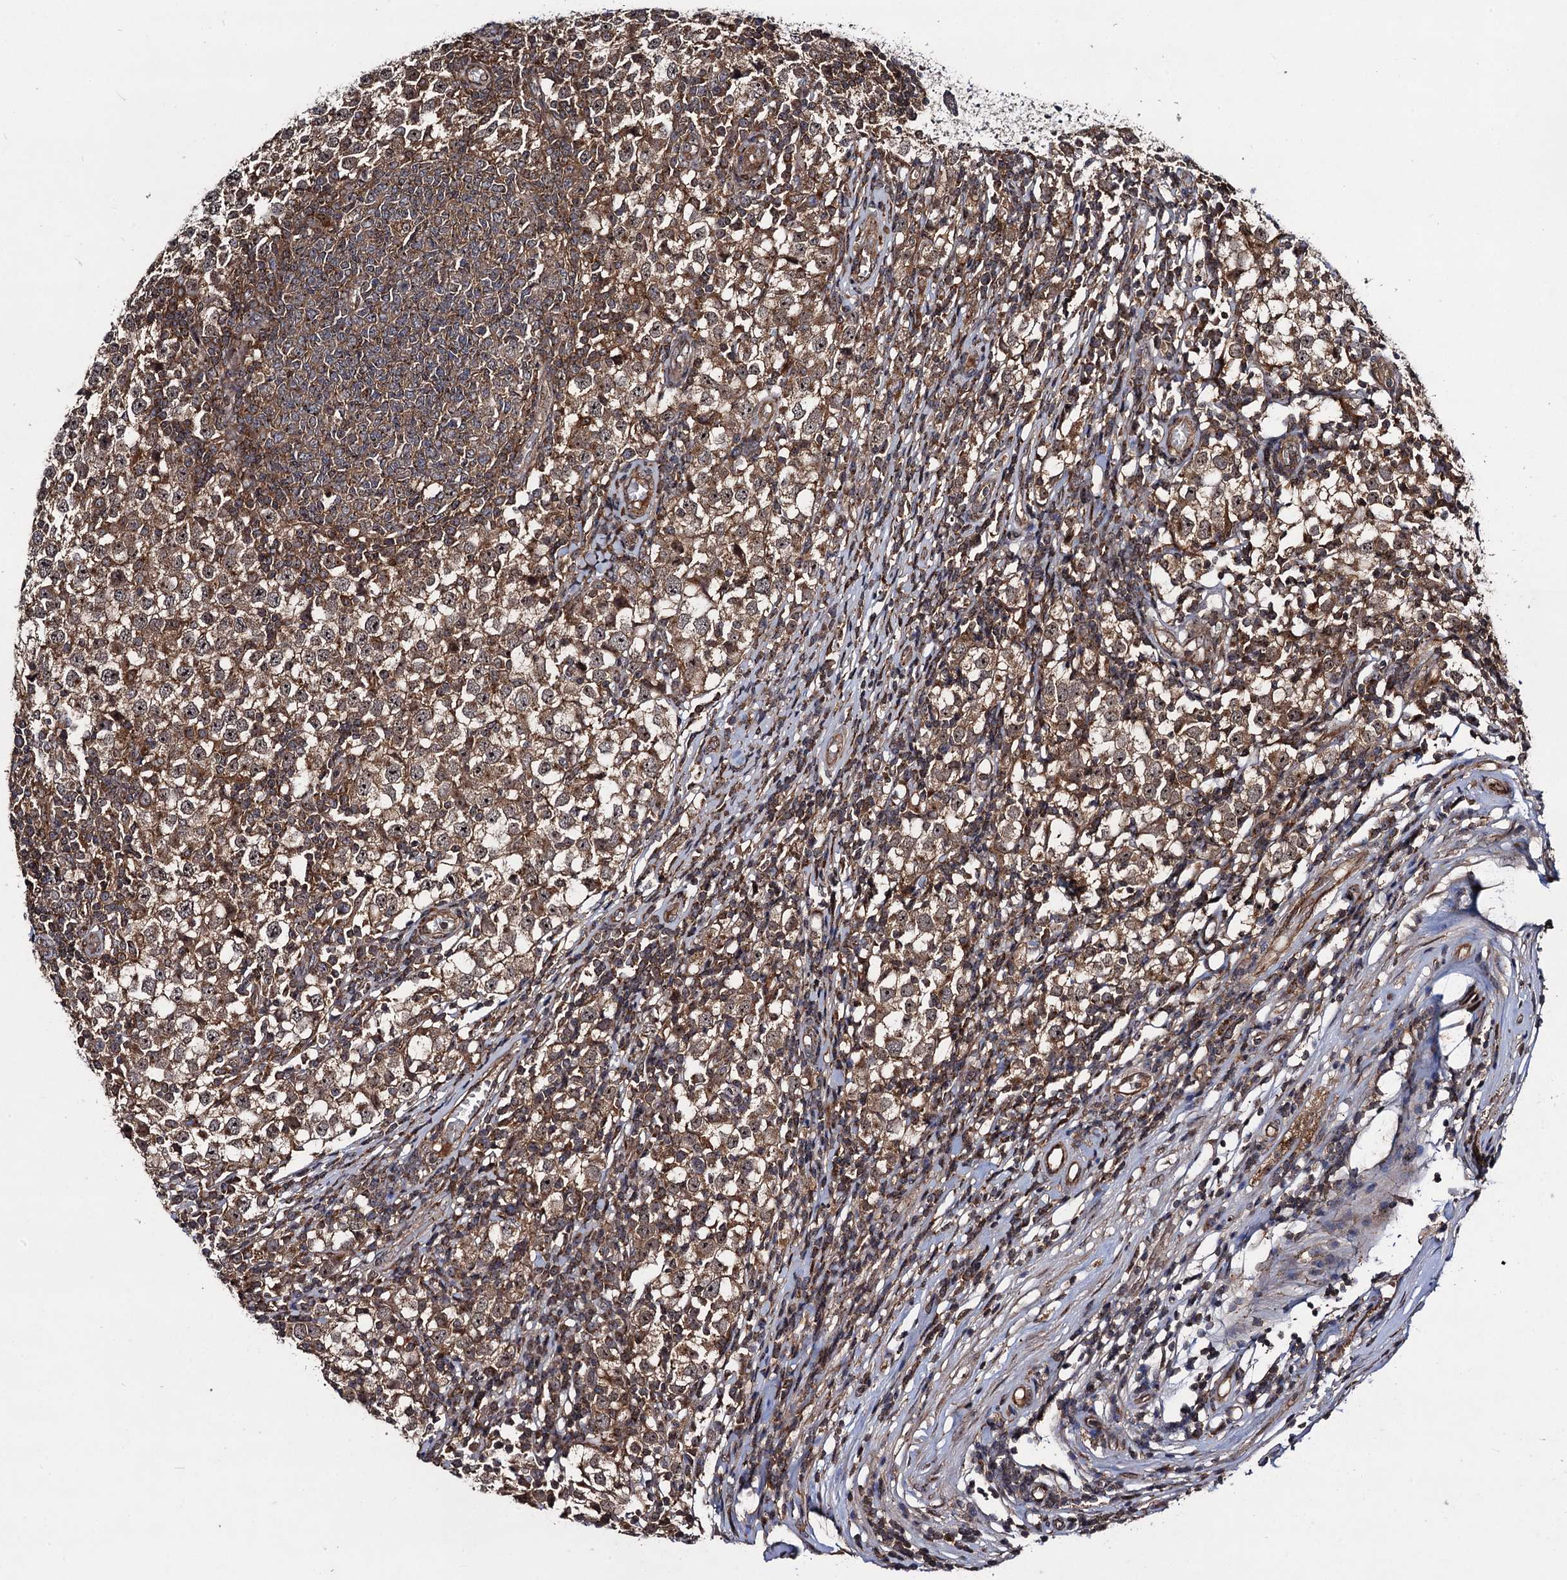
{"staining": {"intensity": "moderate", "quantity": ">75%", "location": "cytoplasmic/membranous"}, "tissue": "testis cancer", "cell_type": "Tumor cells", "image_type": "cancer", "snomed": [{"axis": "morphology", "description": "Seminoma, NOS"}, {"axis": "topography", "description": "Testis"}], "caption": "High-power microscopy captured an immunohistochemistry (IHC) histopathology image of testis cancer, revealing moderate cytoplasmic/membranous expression in about >75% of tumor cells.", "gene": "KXD1", "patient": {"sex": "male", "age": 65}}